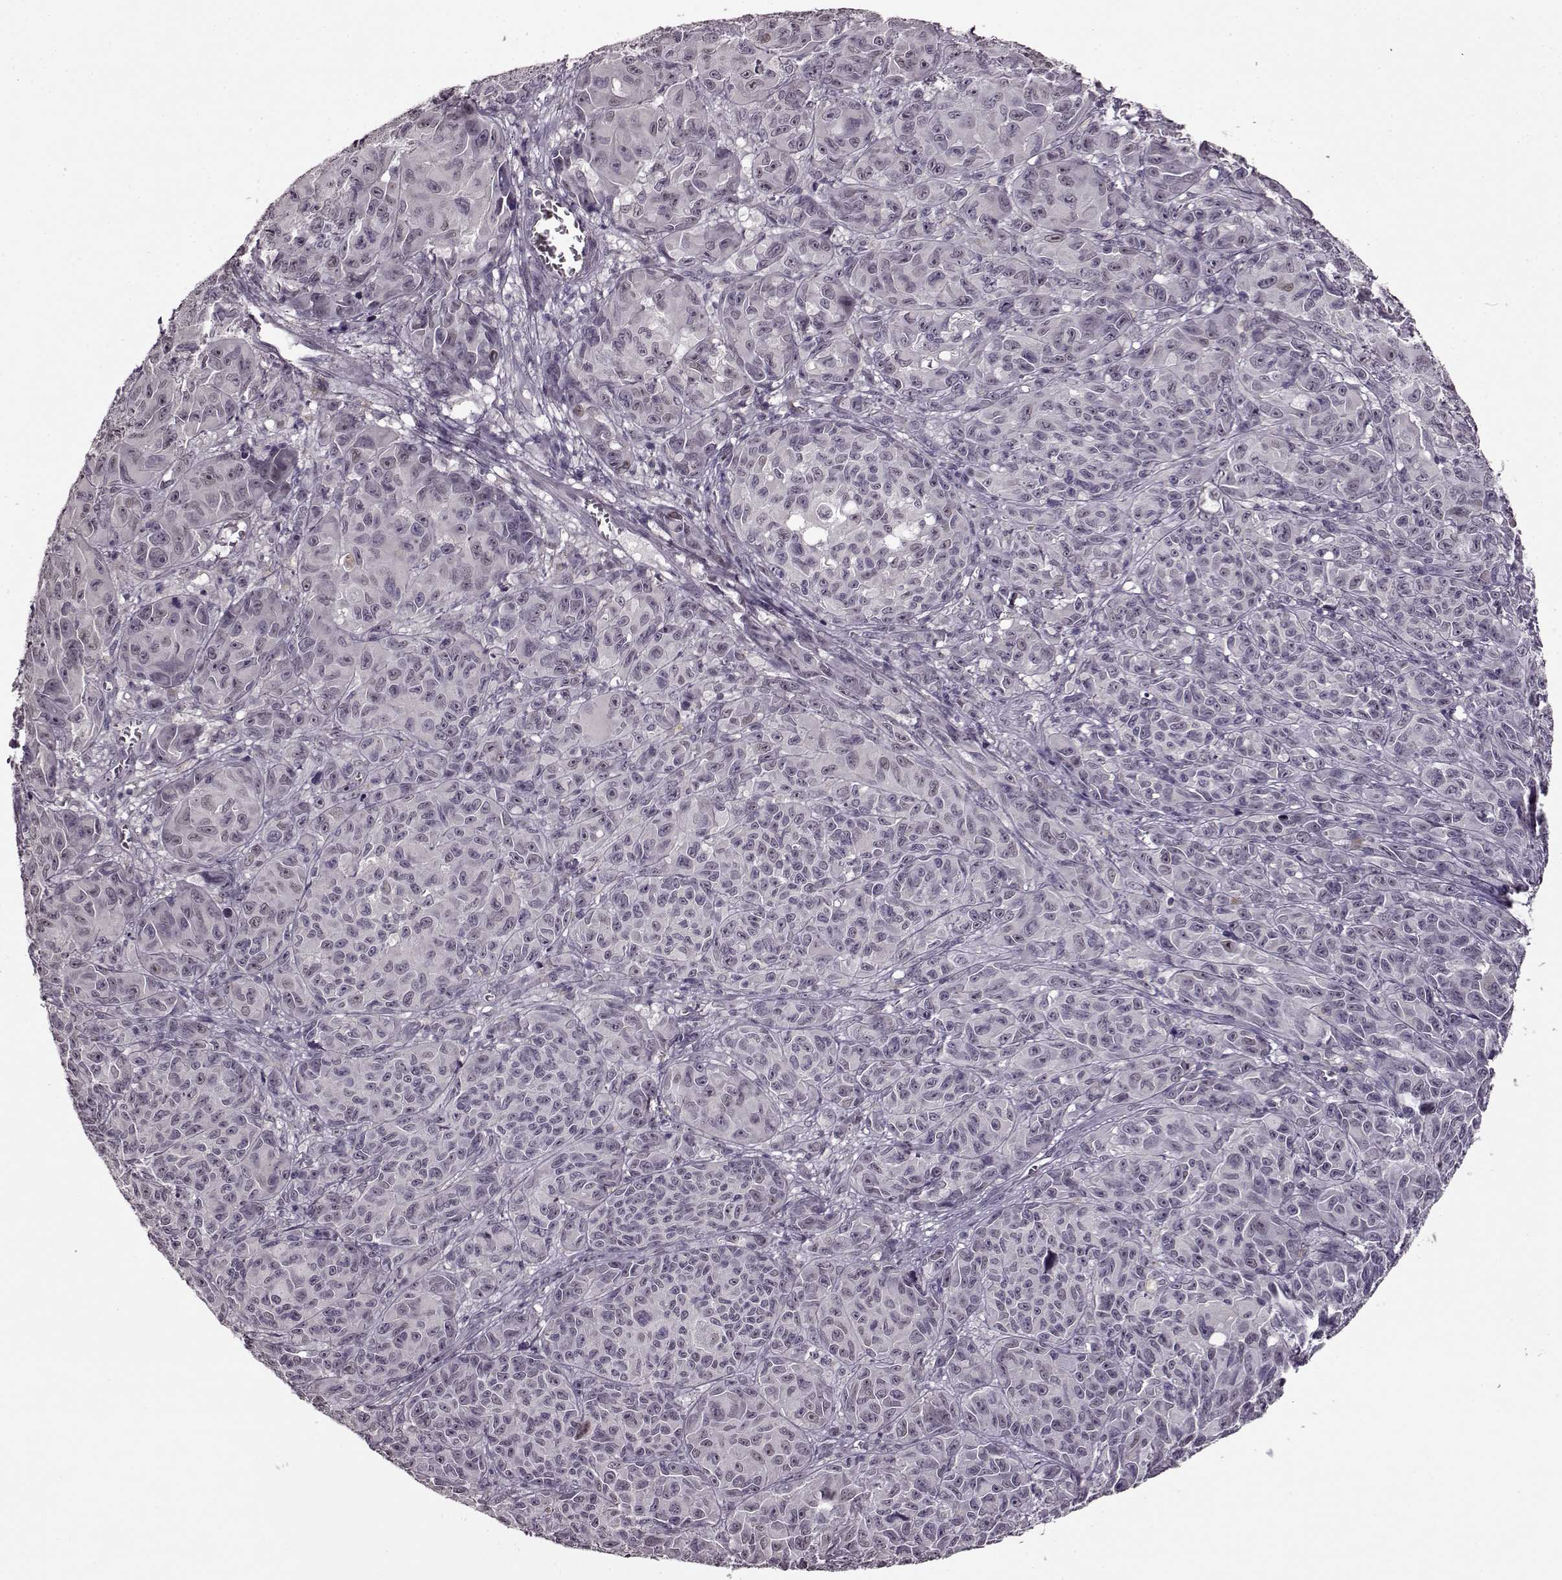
{"staining": {"intensity": "negative", "quantity": "none", "location": "none"}, "tissue": "melanoma", "cell_type": "Tumor cells", "image_type": "cancer", "snomed": [{"axis": "morphology", "description": "Malignant melanoma, NOS"}, {"axis": "topography", "description": "Vulva, labia, clitoris and Bartholin´s gland, NO"}], "caption": "The image reveals no staining of tumor cells in melanoma.", "gene": "CNGA3", "patient": {"sex": "female", "age": 75}}